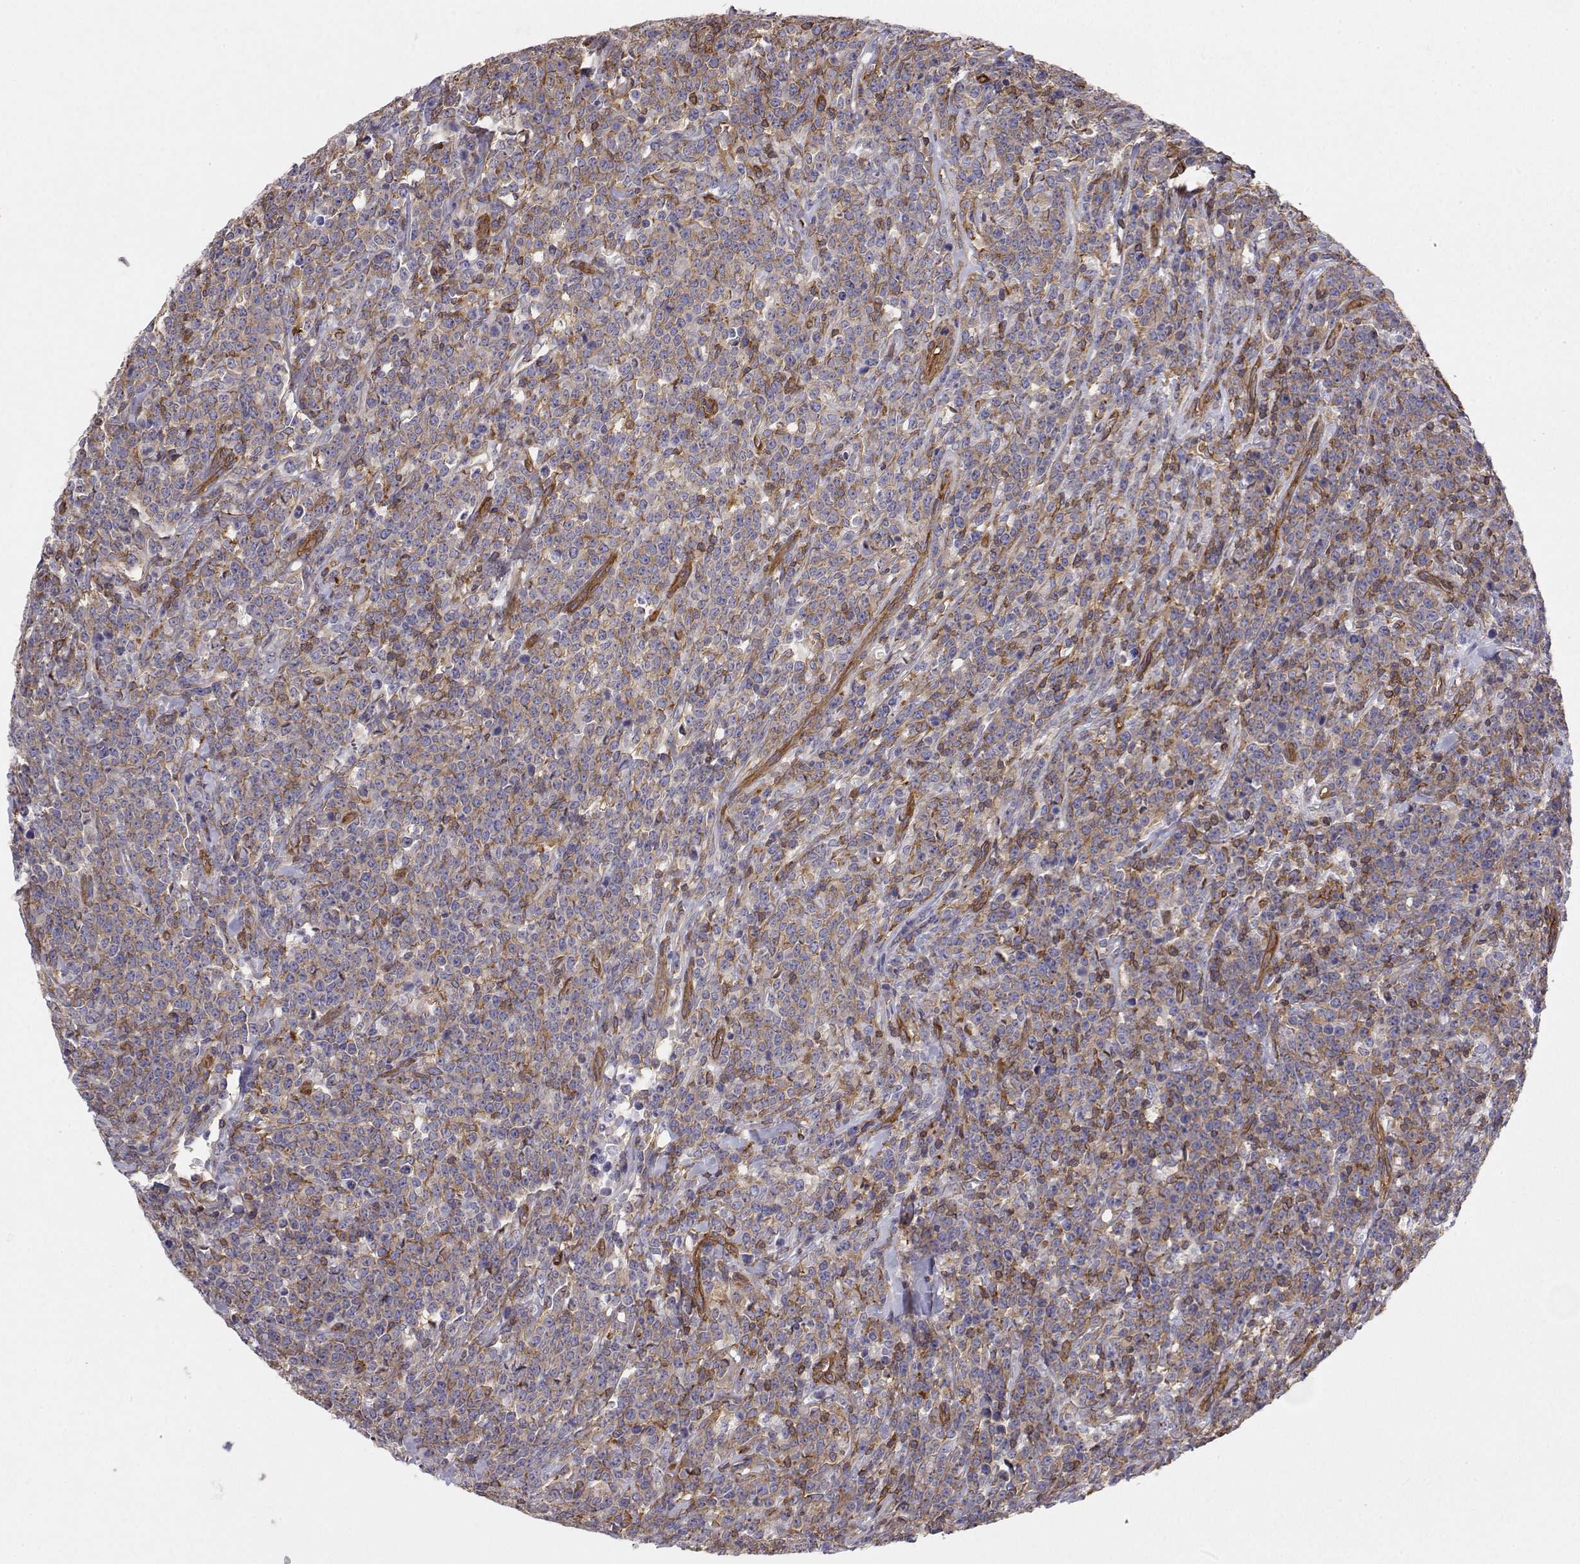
{"staining": {"intensity": "weak", "quantity": "<25%", "location": "cytoplasmic/membranous"}, "tissue": "lymphoma", "cell_type": "Tumor cells", "image_type": "cancer", "snomed": [{"axis": "morphology", "description": "Malignant lymphoma, non-Hodgkin's type, High grade"}, {"axis": "topography", "description": "Small intestine"}], "caption": "Image shows no protein positivity in tumor cells of lymphoma tissue.", "gene": "MYH9", "patient": {"sex": "female", "age": 56}}